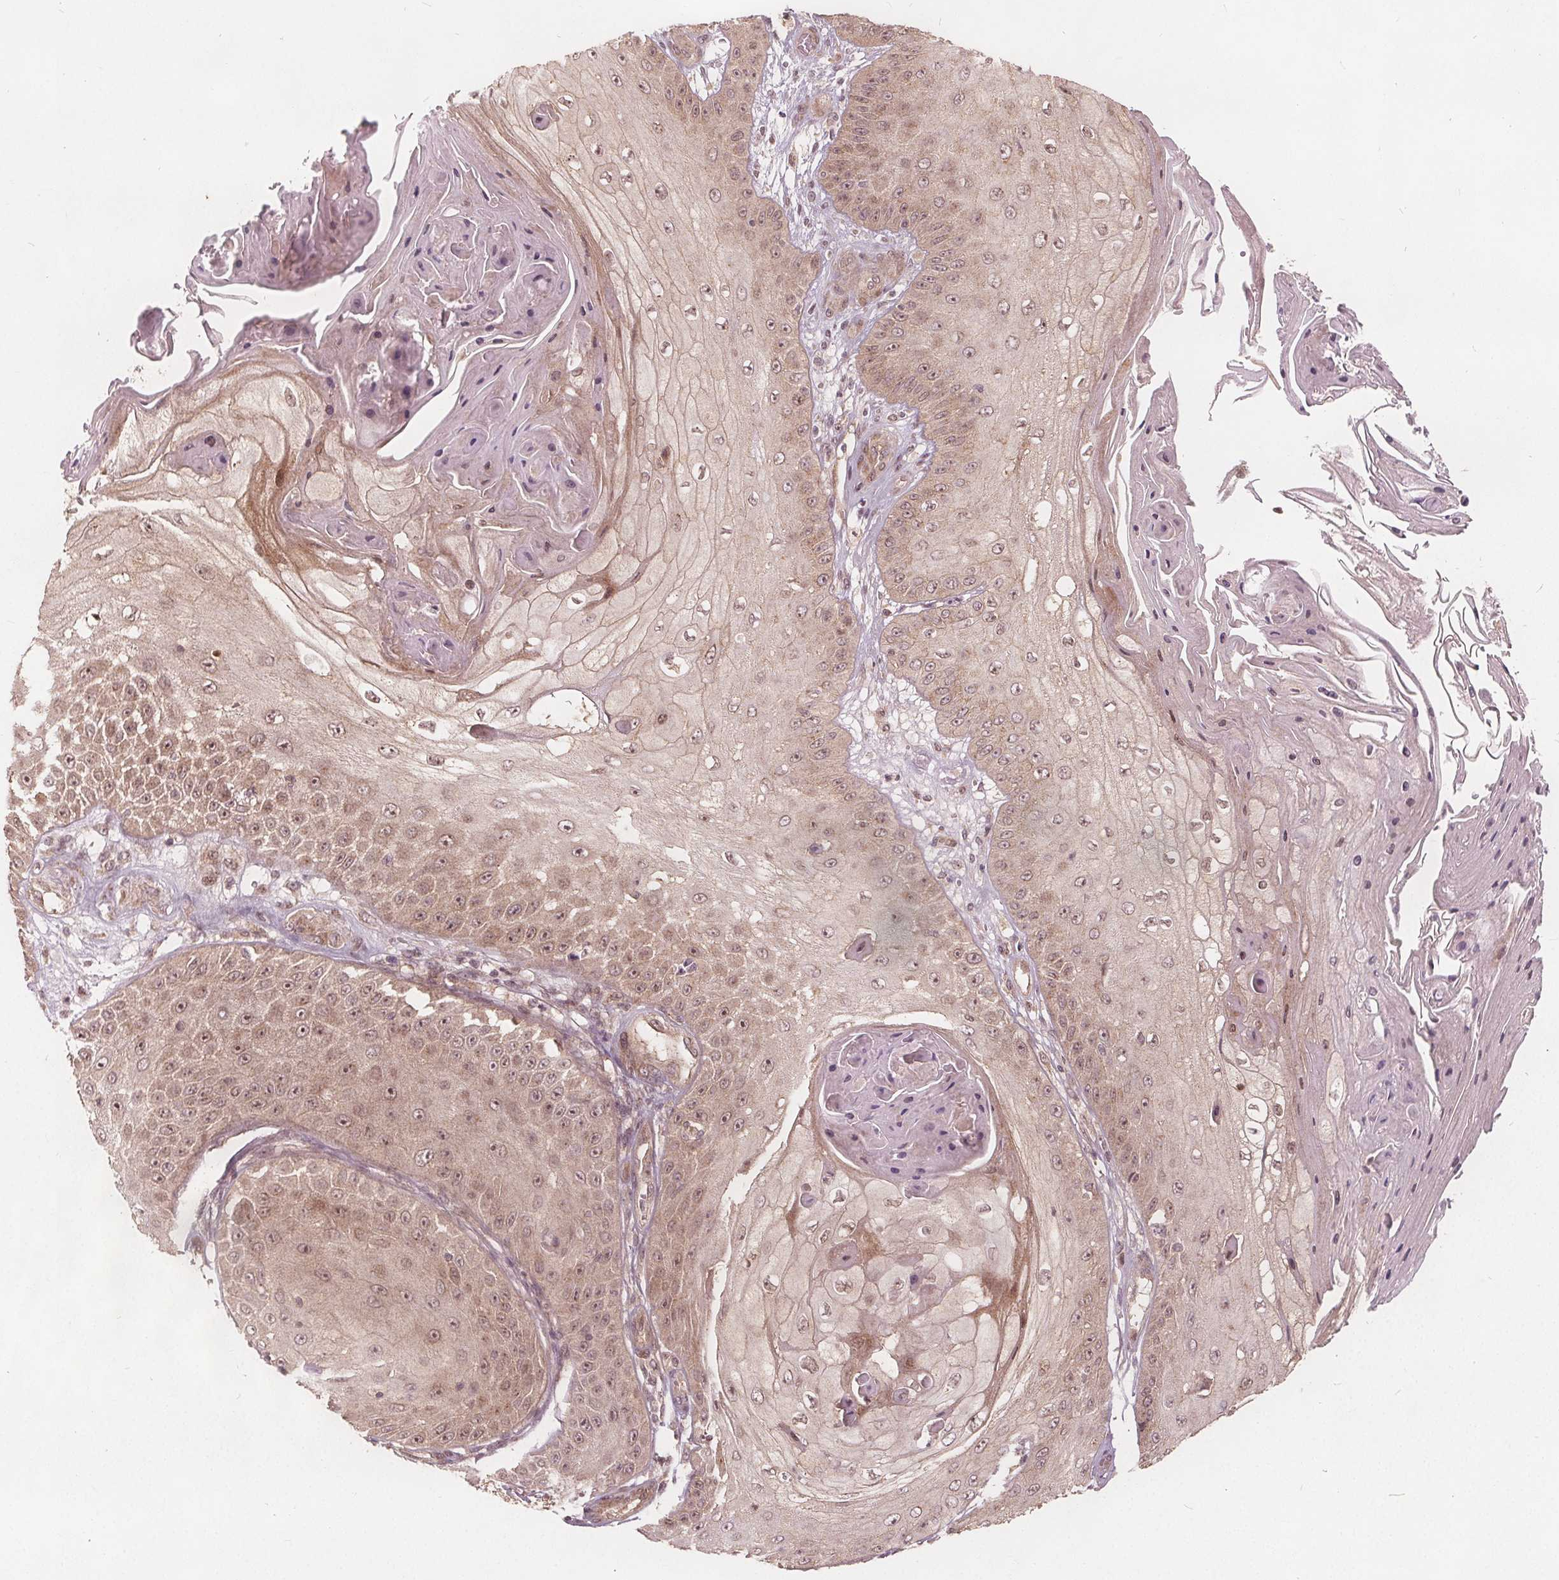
{"staining": {"intensity": "moderate", "quantity": ">75%", "location": "nuclear"}, "tissue": "skin cancer", "cell_type": "Tumor cells", "image_type": "cancer", "snomed": [{"axis": "morphology", "description": "Squamous cell carcinoma, NOS"}, {"axis": "topography", "description": "Skin"}], "caption": "Skin cancer (squamous cell carcinoma) stained for a protein displays moderate nuclear positivity in tumor cells.", "gene": "PPP1CB", "patient": {"sex": "male", "age": 70}}